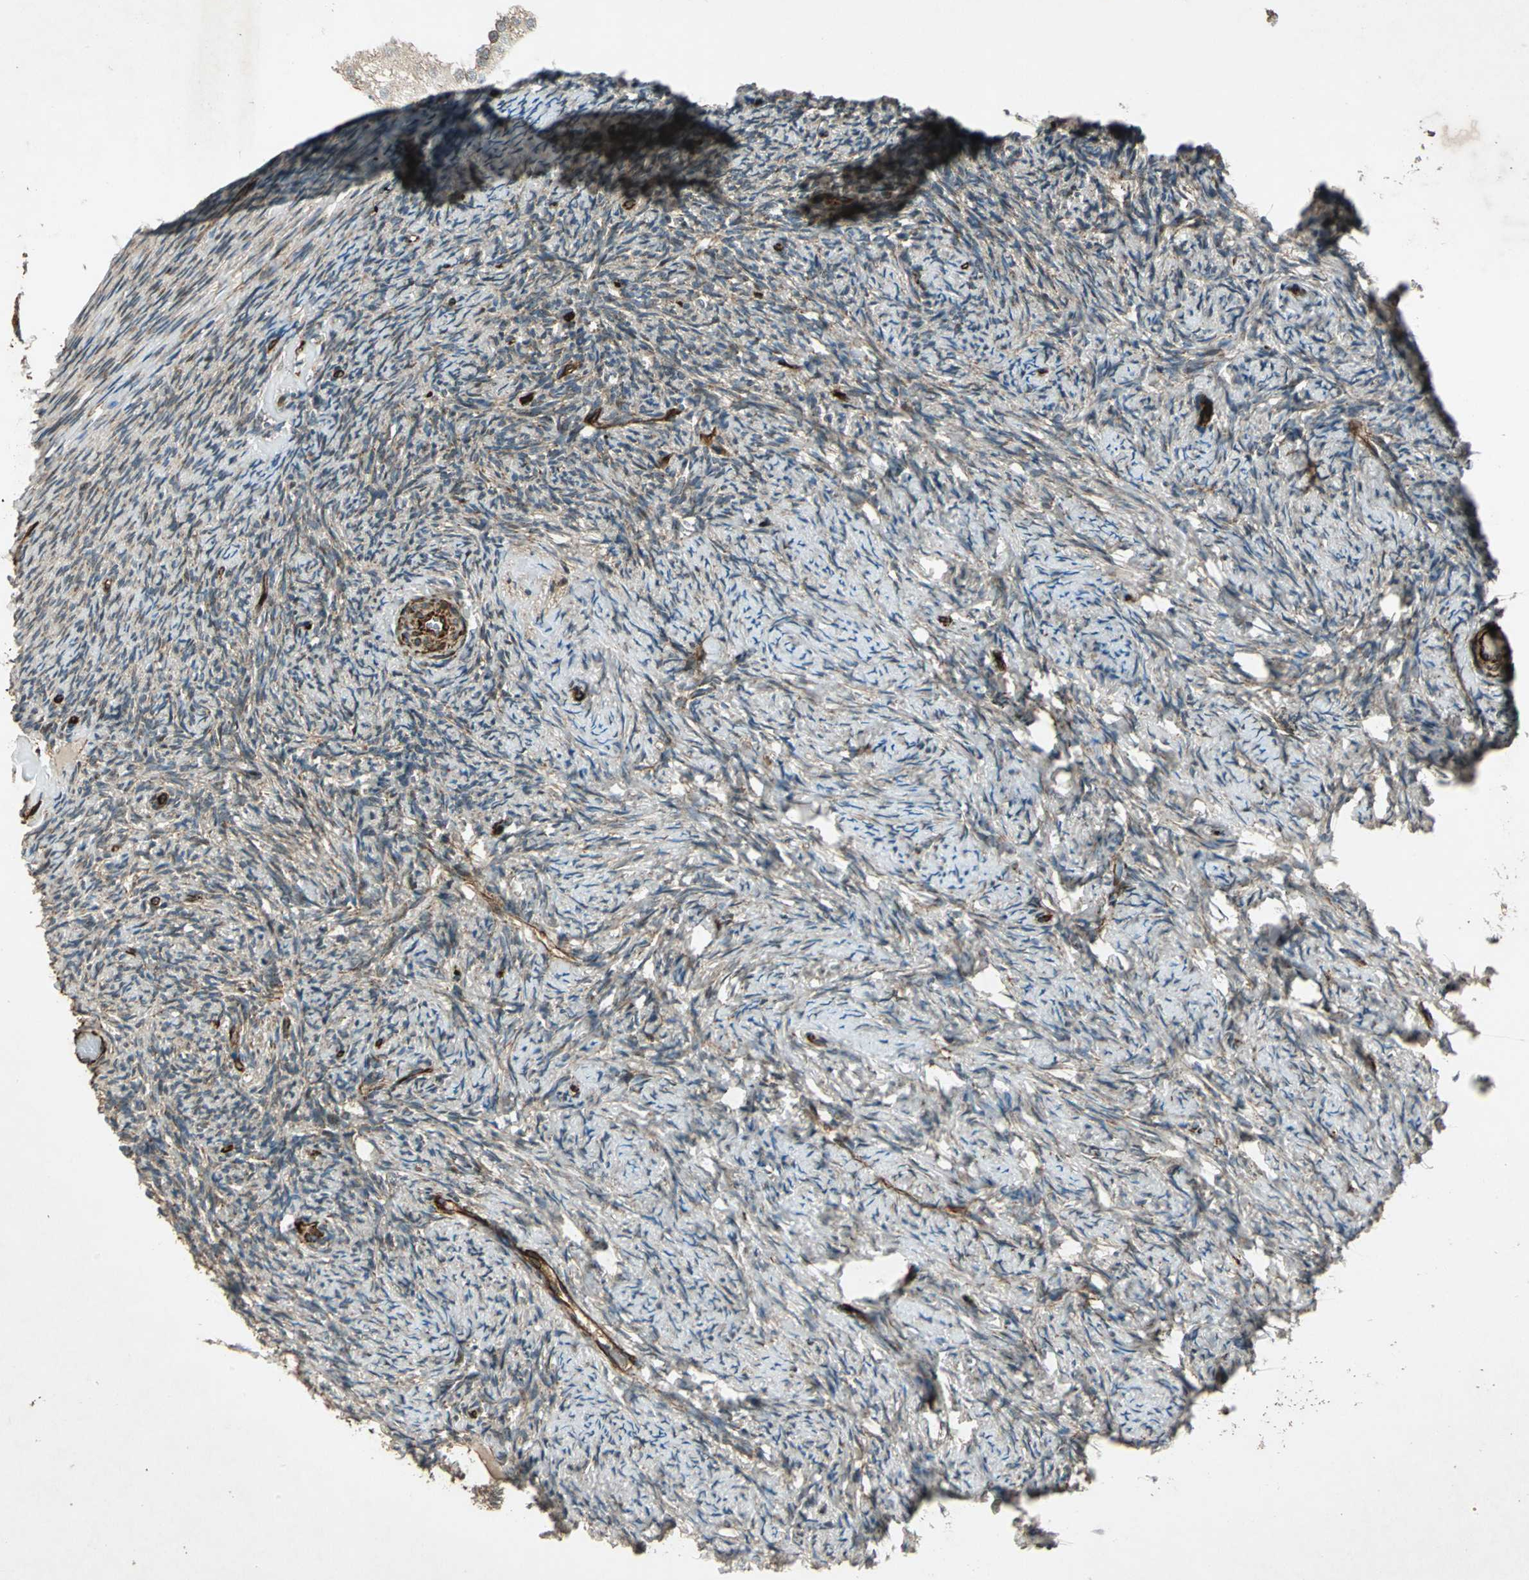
{"staining": {"intensity": "moderate", "quantity": "25%-75%", "location": "cytoplasmic/membranous,nuclear"}, "tissue": "ovary", "cell_type": "Ovarian stroma cells", "image_type": "normal", "snomed": [{"axis": "morphology", "description": "Normal tissue, NOS"}, {"axis": "topography", "description": "Ovary"}], "caption": "Immunohistochemical staining of benign human ovary exhibits 25%-75% levels of moderate cytoplasmic/membranous,nuclear protein staining in about 25%-75% of ovarian stroma cells.", "gene": "EXD2", "patient": {"sex": "female", "age": 60}}